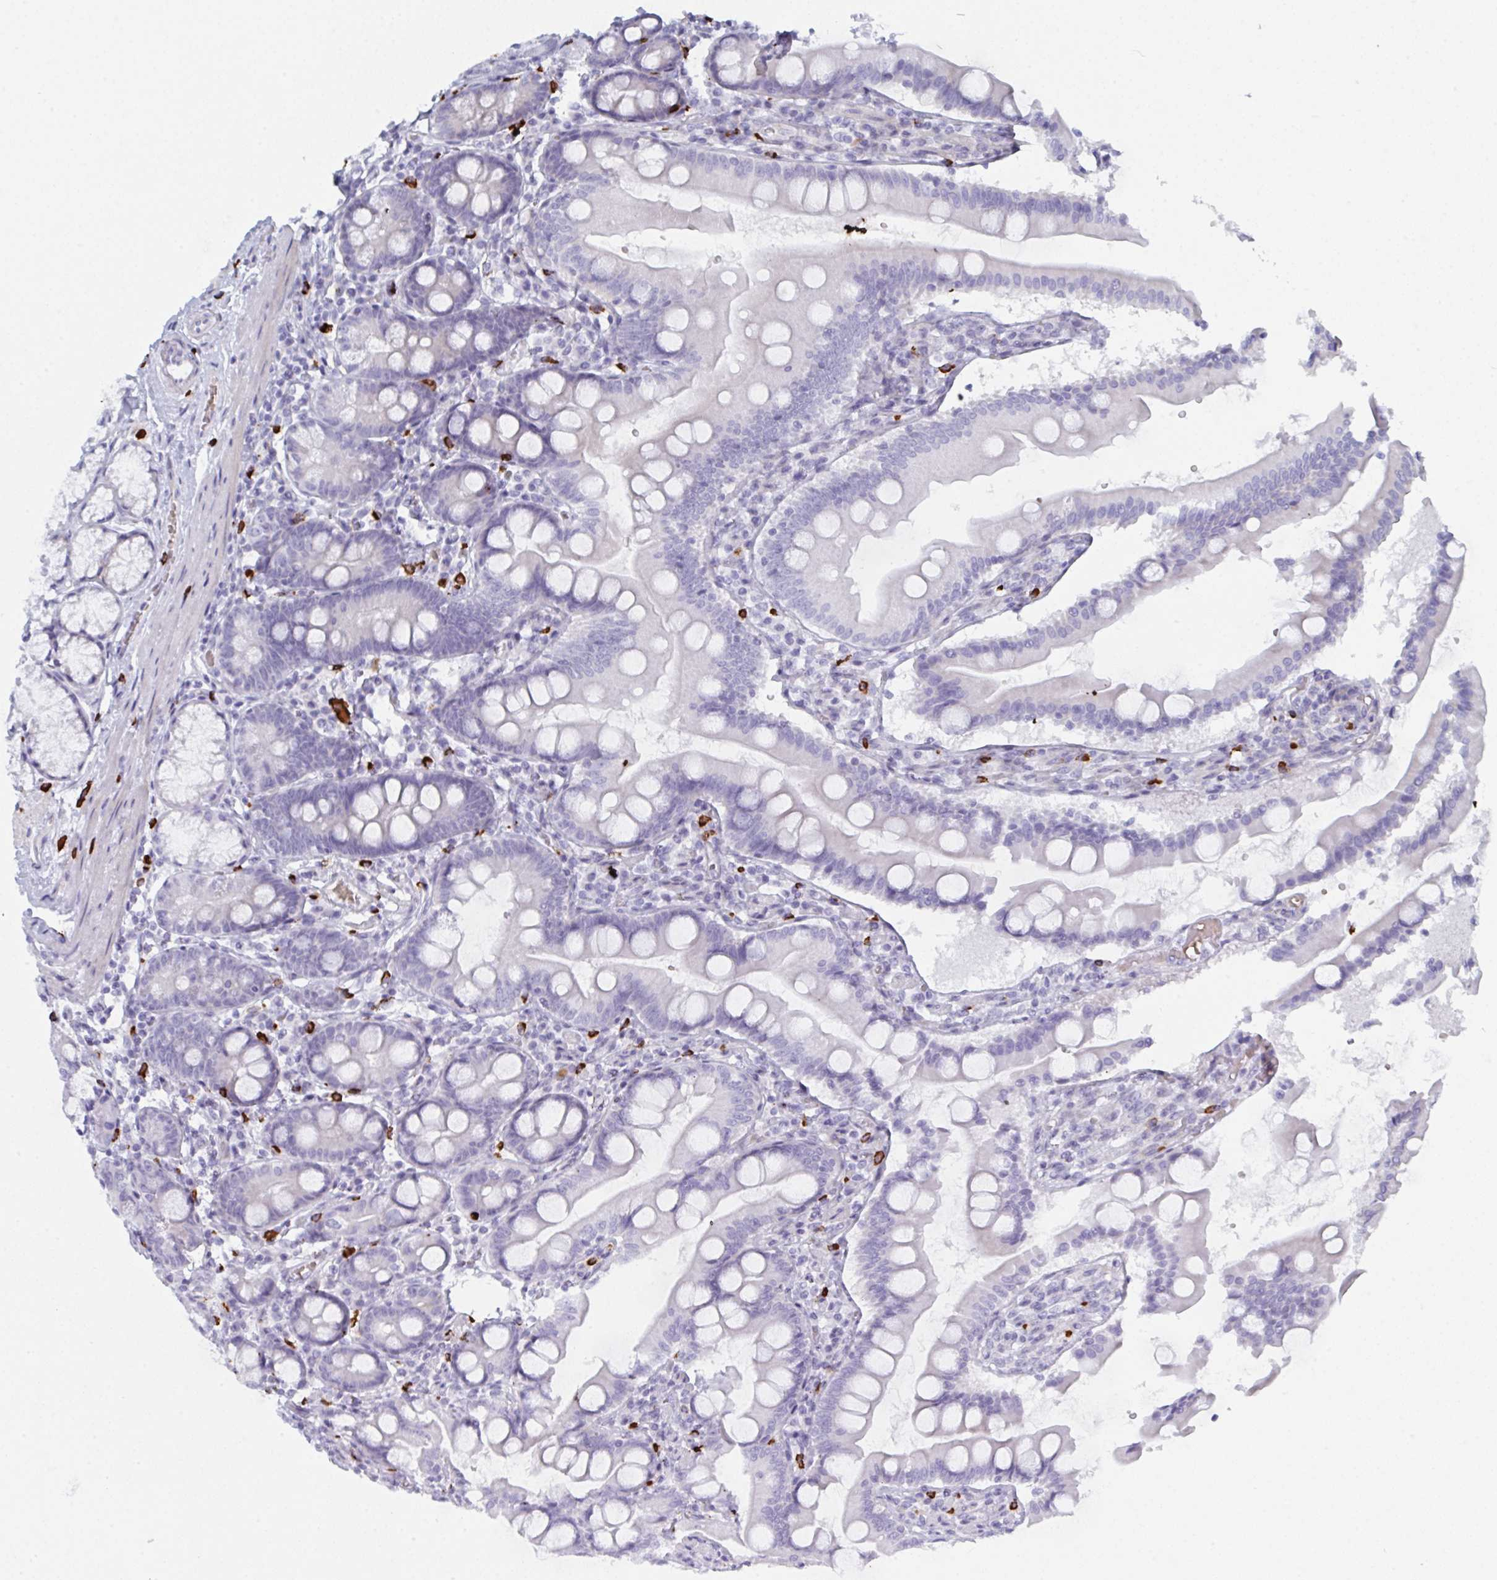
{"staining": {"intensity": "weak", "quantity": "<25%", "location": "cytoplasmic/membranous"}, "tissue": "duodenum", "cell_type": "Glandular cells", "image_type": "normal", "snomed": [{"axis": "morphology", "description": "Normal tissue, NOS"}, {"axis": "topography", "description": "Duodenum"}], "caption": "A photomicrograph of duodenum stained for a protein displays no brown staining in glandular cells. Nuclei are stained in blue.", "gene": "ZNF684", "patient": {"sex": "female", "age": 67}}